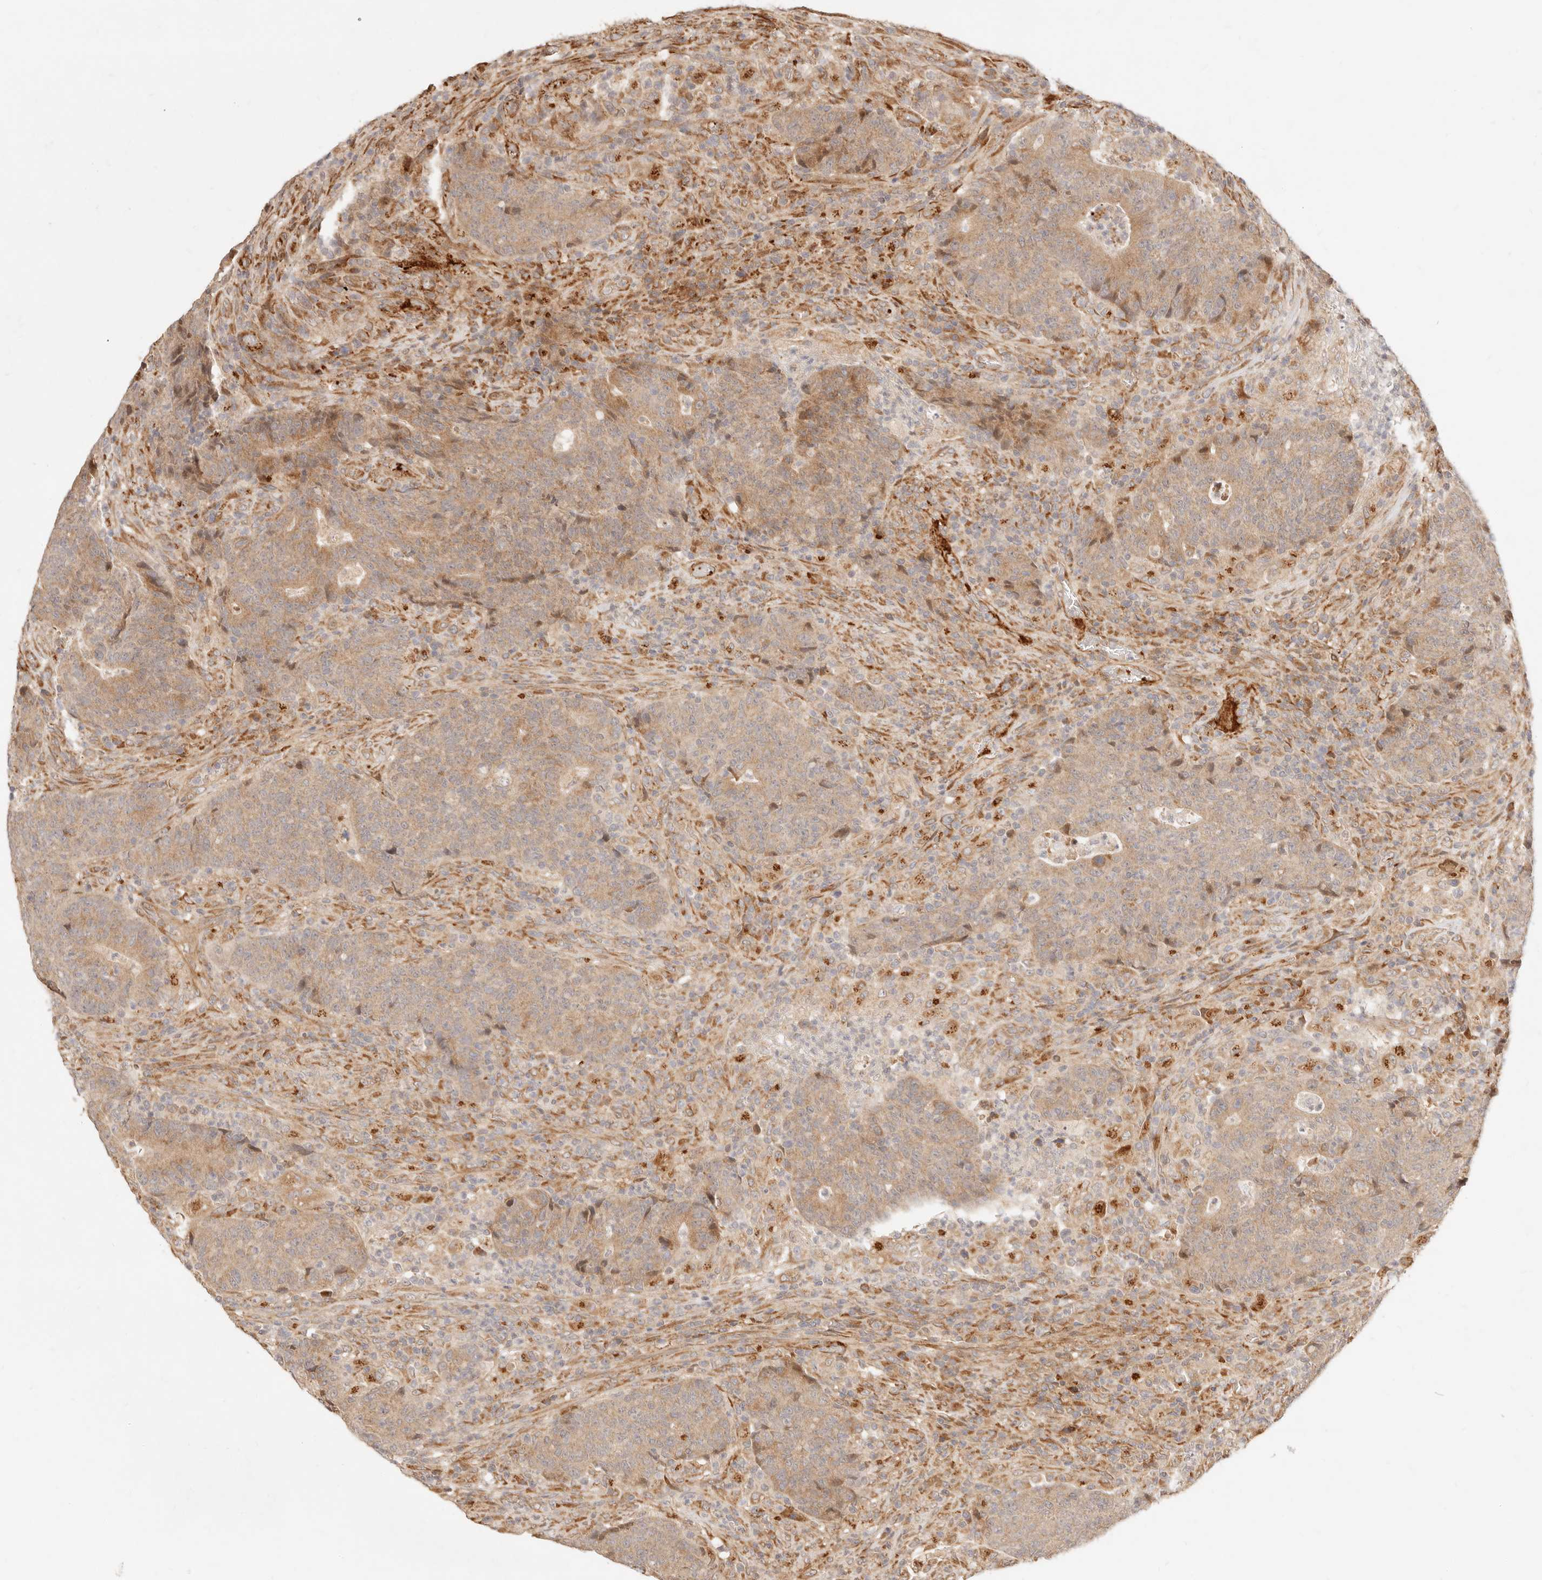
{"staining": {"intensity": "moderate", "quantity": ">75%", "location": "cytoplasmic/membranous"}, "tissue": "colorectal cancer", "cell_type": "Tumor cells", "image_type": "cancer", "snomed": [{"axis": "morphology", "description": "Adenocarcinoma, NOS"}, {"axis": "topography", "description": "Colon"}], "caption": "Protein analysis of colorectal cancer (adenocarcinoma) tissue displays moderate cytoplasmic/membranous staining in approximately >75% of tumor cells. The staining was performed using DAB (3,3'-diaminobenzidine), with brown indicating positive protein expression. Nuclei are stained blue with hematoxylin.", "gene": "UBXN10", "patient": {"sex": "female", "age": 75}}